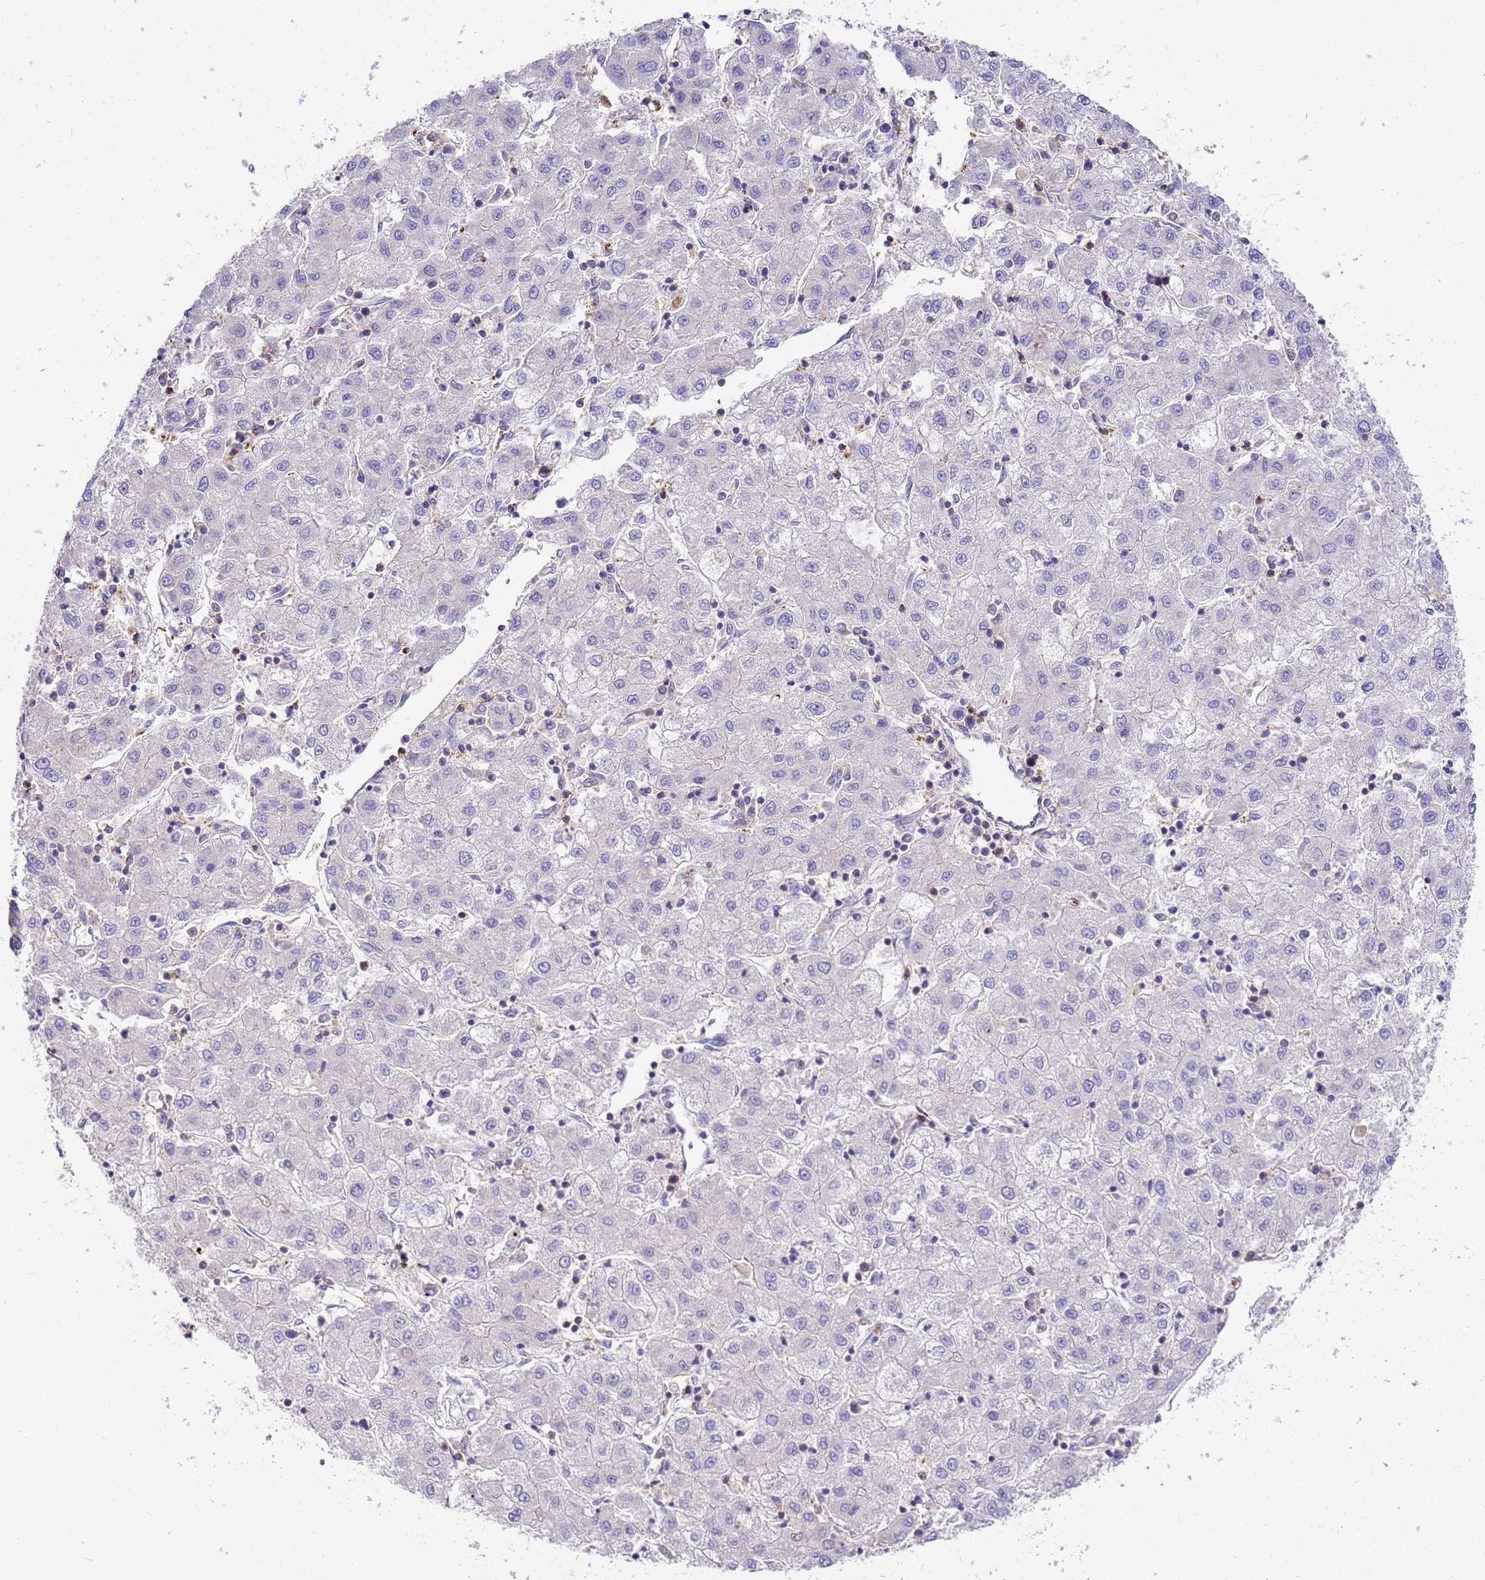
{"staining": {"intensity": "negative", "quantity": "none", "location": "none"}, "tissue": "liver cancer", "cell_type": "Tumor cells", "image_type": "cancer", "snomed": [{"axis": "morphology", "description": "Carcinoma, Hepatocellular, NOS"}, {"axis": "topography", "description": "Liver"}], "caption": "There is no significant expression in tumor cells of liver hepatocellular carcinoma.", "gene": "WDR64", "patient": {"sex": "male", "age": 72}}